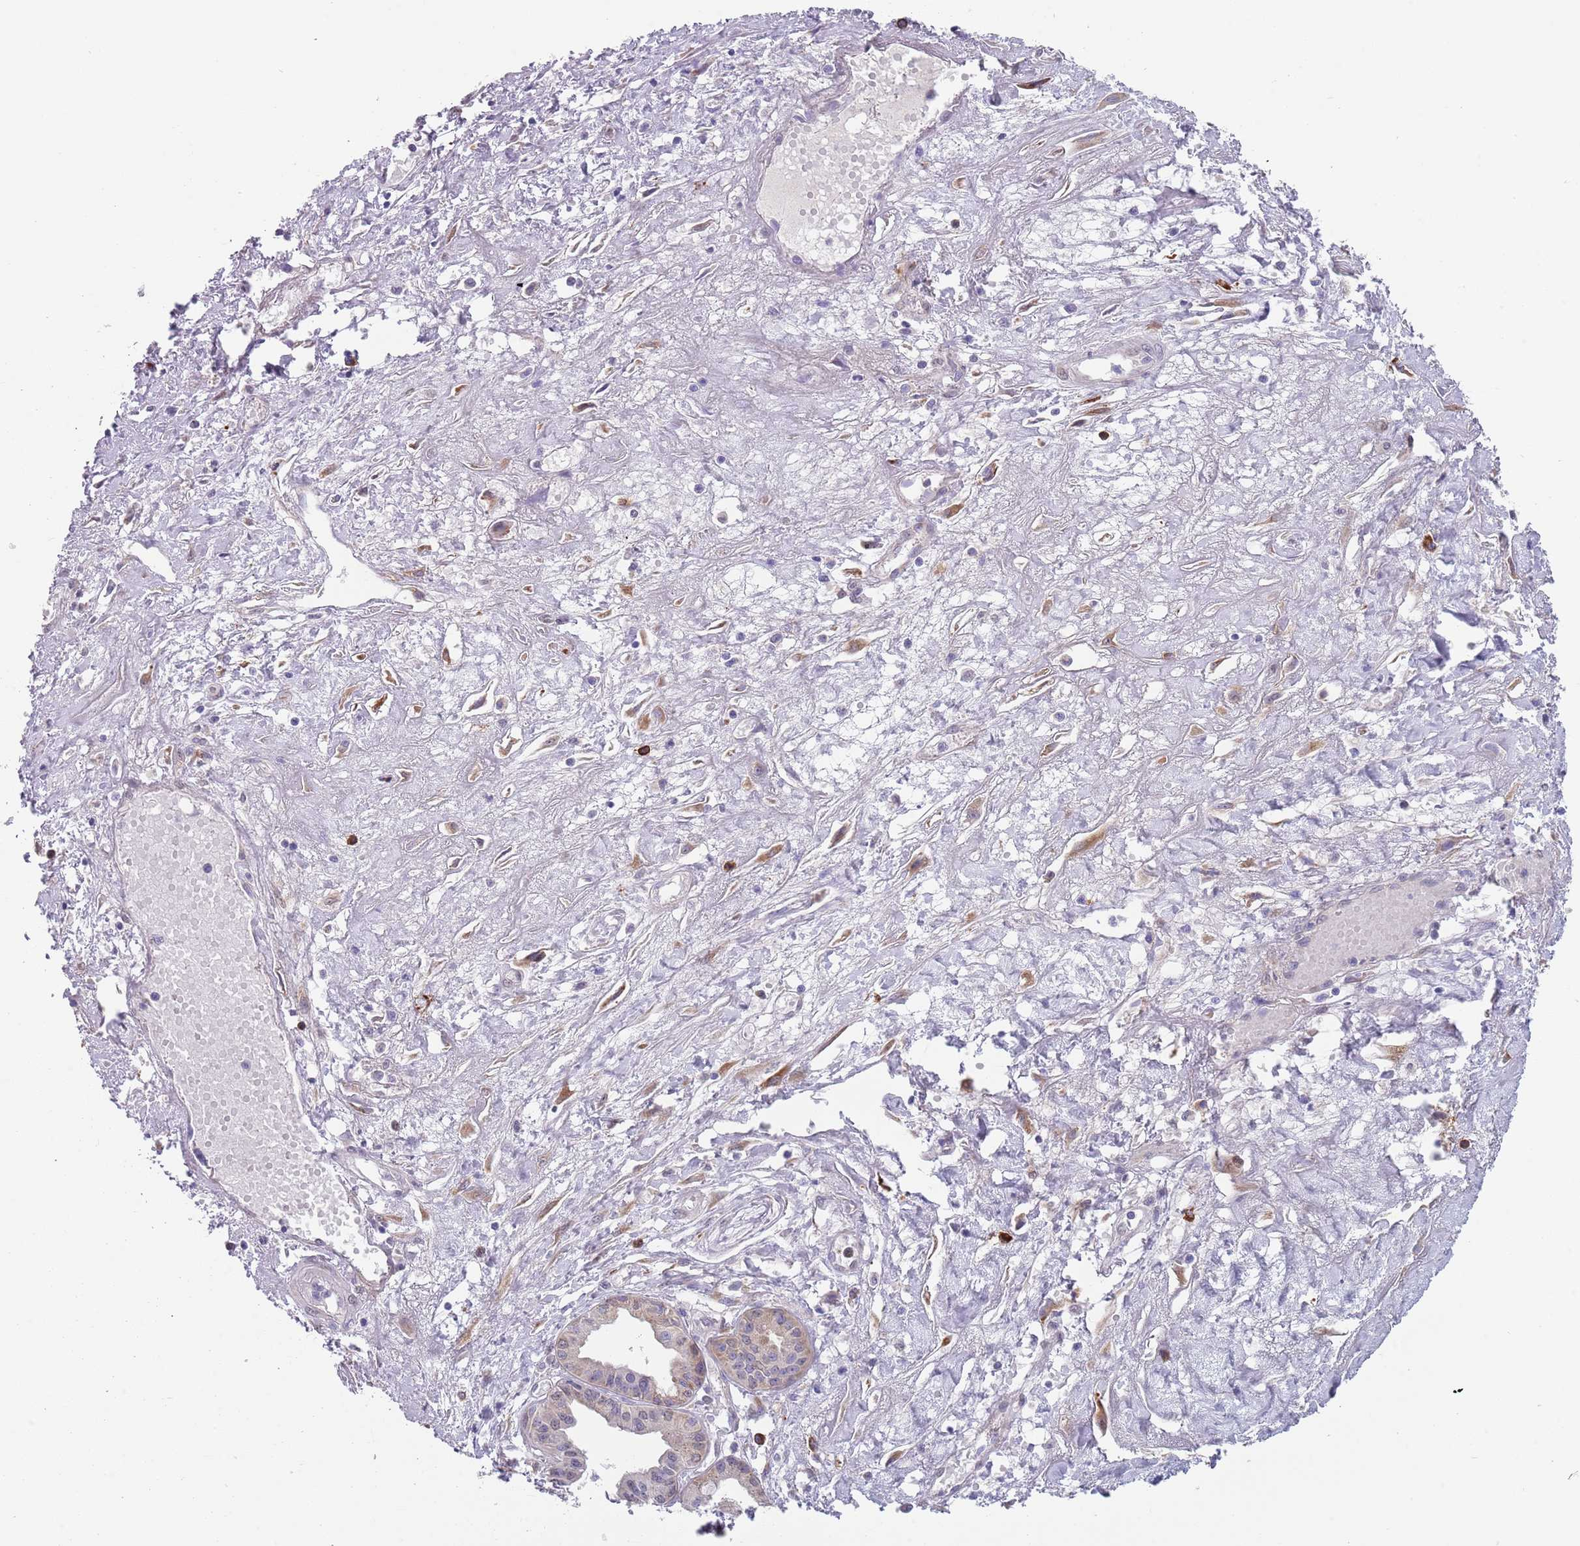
{"staining": {"intensity": "negative", "quantity": "none", "location": "none"}, "tissue": "pancreatic cancer", "cell_type": "Tumor cells", "image_type": "cancer", "snomed": [{"axis": "morphology", "description": "Adenocarcinoma, NOS"}, {"axis": "topography", "description": "Pancreas"}], "caption": "Human adenocarcinoma (pancreatic) stained for a protein using IHC displays no staining in tumor cells.", "gene": "TNRC6C", "patient": {"sex": "female", "age": 50}}